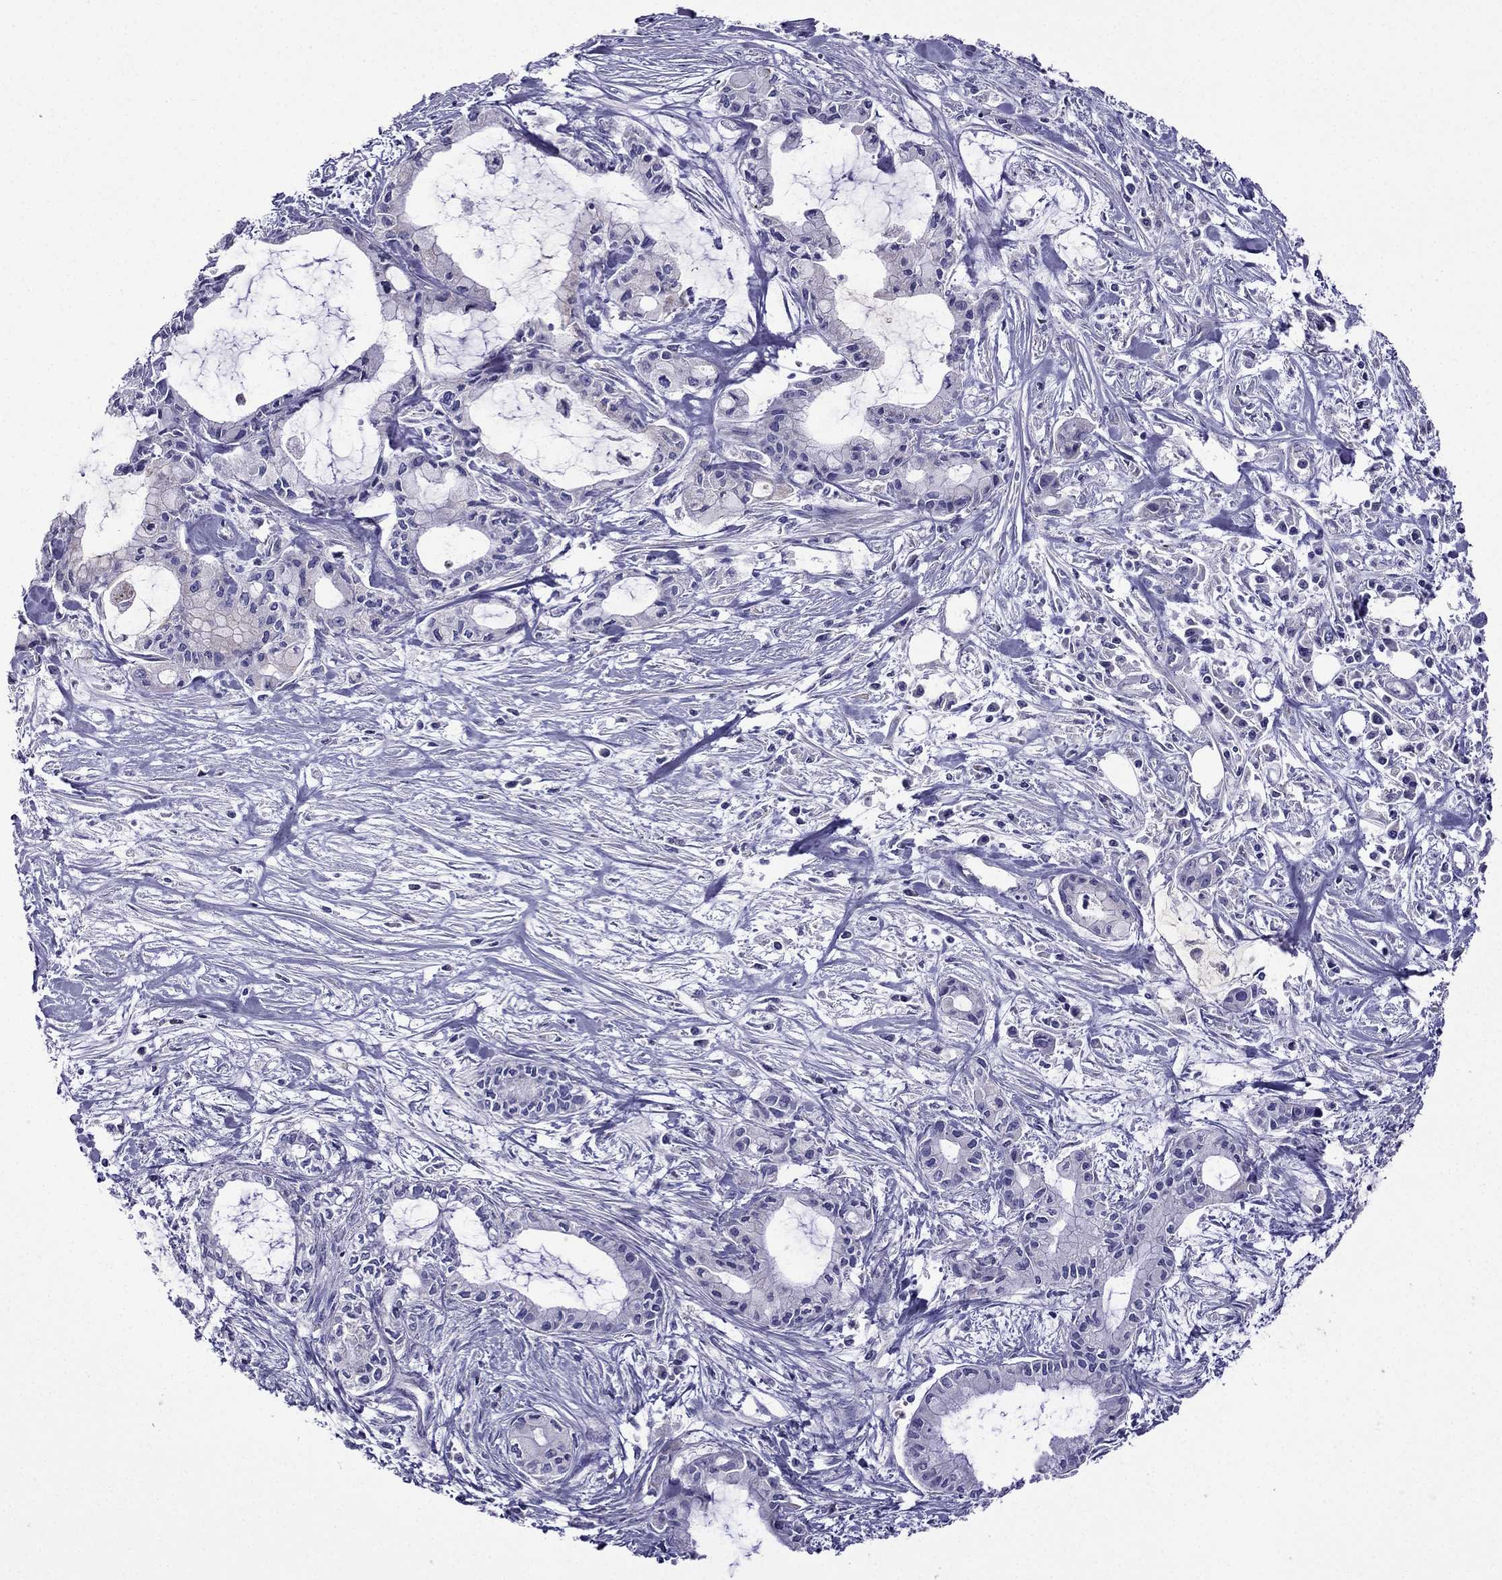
{"staining": {"intensity": "negative", "quantity": "none", "location": "none"}, "tissue": "pancreatic cancer", "cell_type": "Tumor cells", "image_type": "cancer", "snomed": [{"axis": "morphology", "description": "Adenocarcinoma, NOS"}, {"axis": "topography", "description": "Pancreas"}], "caption": "An immunohistochemistry image of pancreatic cancer (adenocarcinoma) is shown. There is no staining in tumor cells of pancreatic cancer (adenocarcinoma).", "gene": "DSC1", "patient": {"sex": "male", "age": 48}}